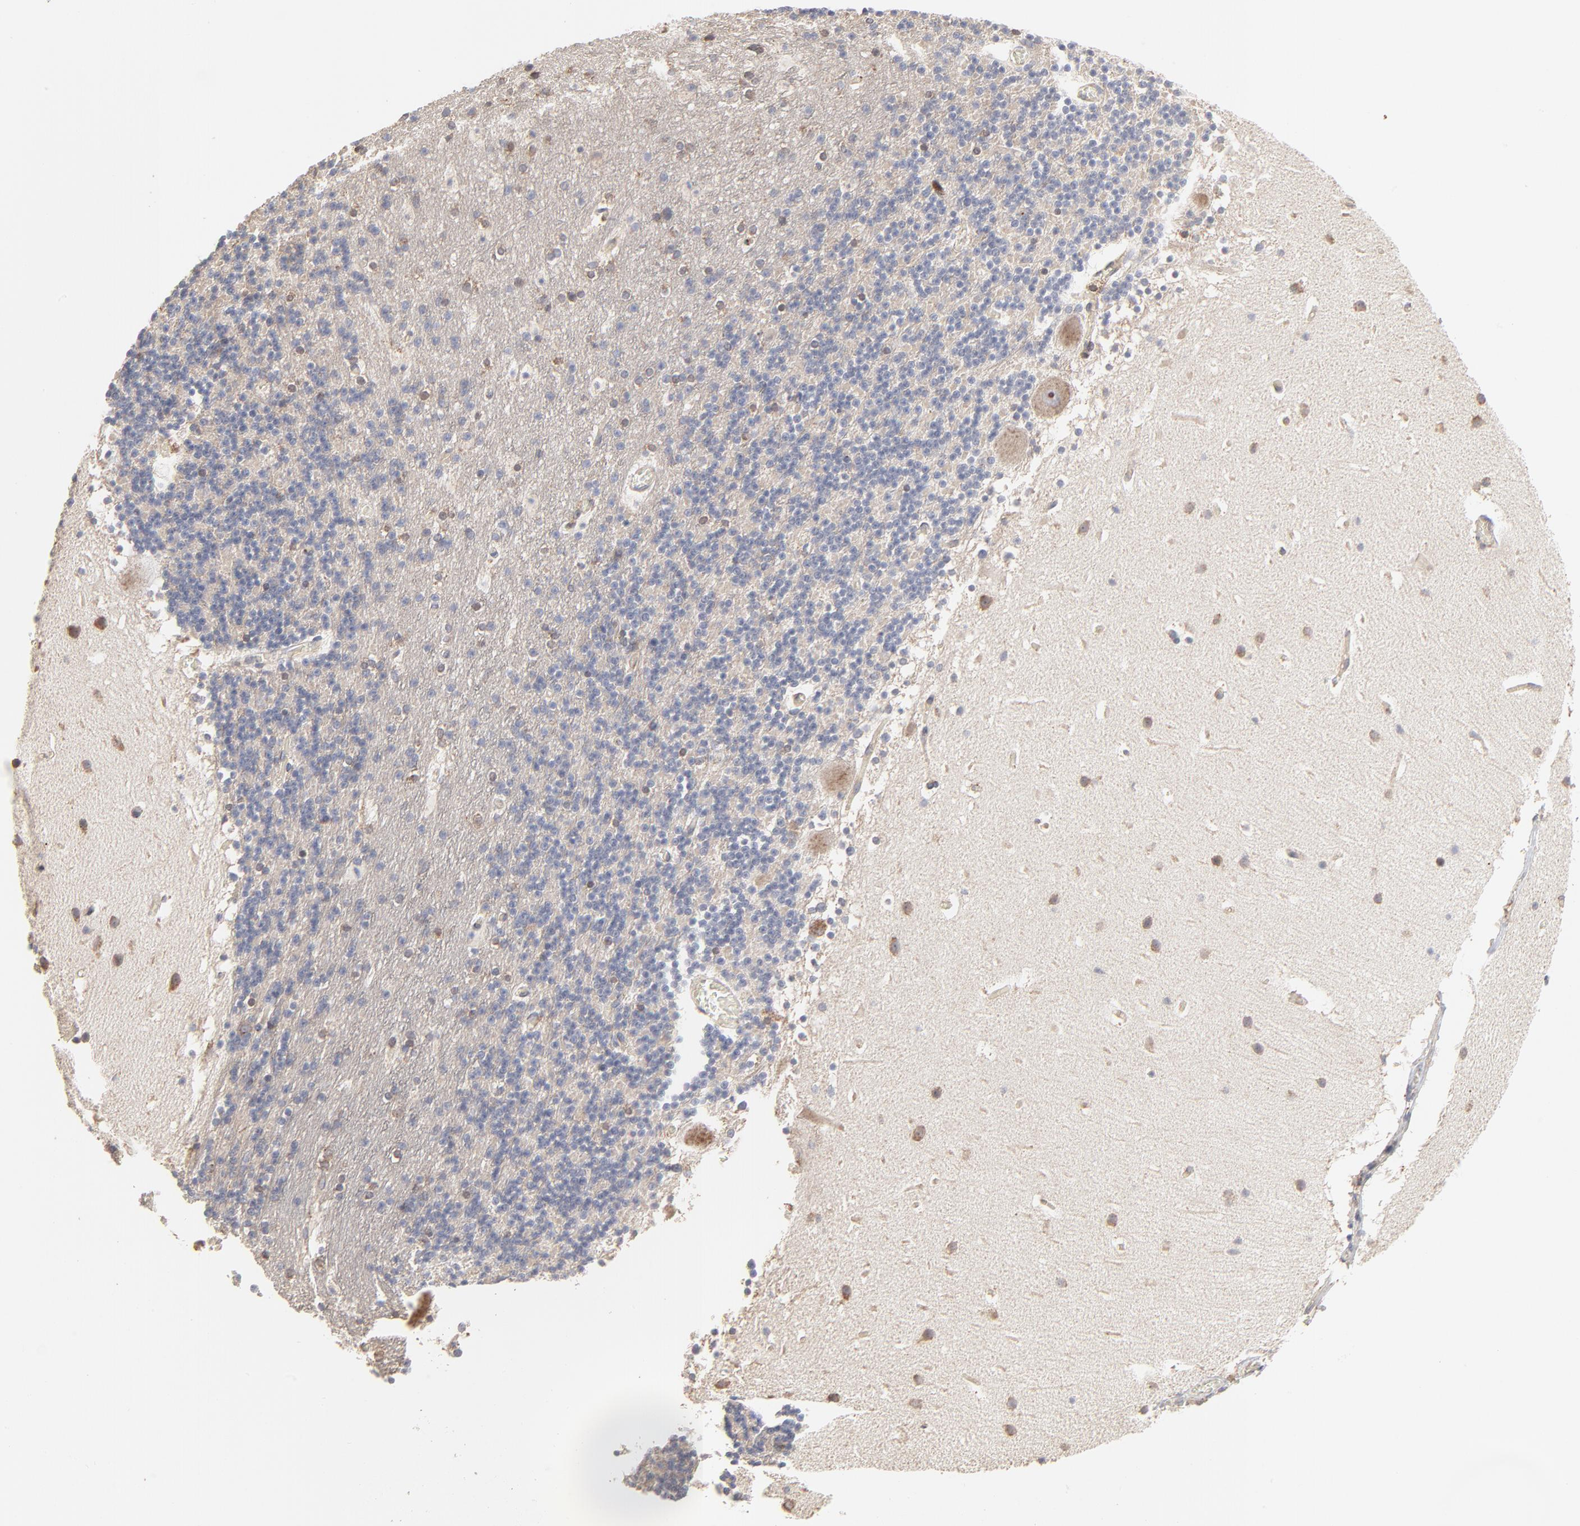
{"staining": {"intensity": "weak", "quantity": "<25%", "location": "cytoplasmic/membranous"}, "tissue": "cerebellum", "cell_type": "Cells in granular layer", "image_type": "normal", "snomed": [{"axis": "morphology", "description": "Normal tissue, NOS"}, {"axis": "topography", "description": "Cerebellum"}], "caption": "The photomicrograph shows no significant staining in cells in granular layer of cerebellum.", "gene": "RNF213", "patient": {"sex": "male", "age": 45}}